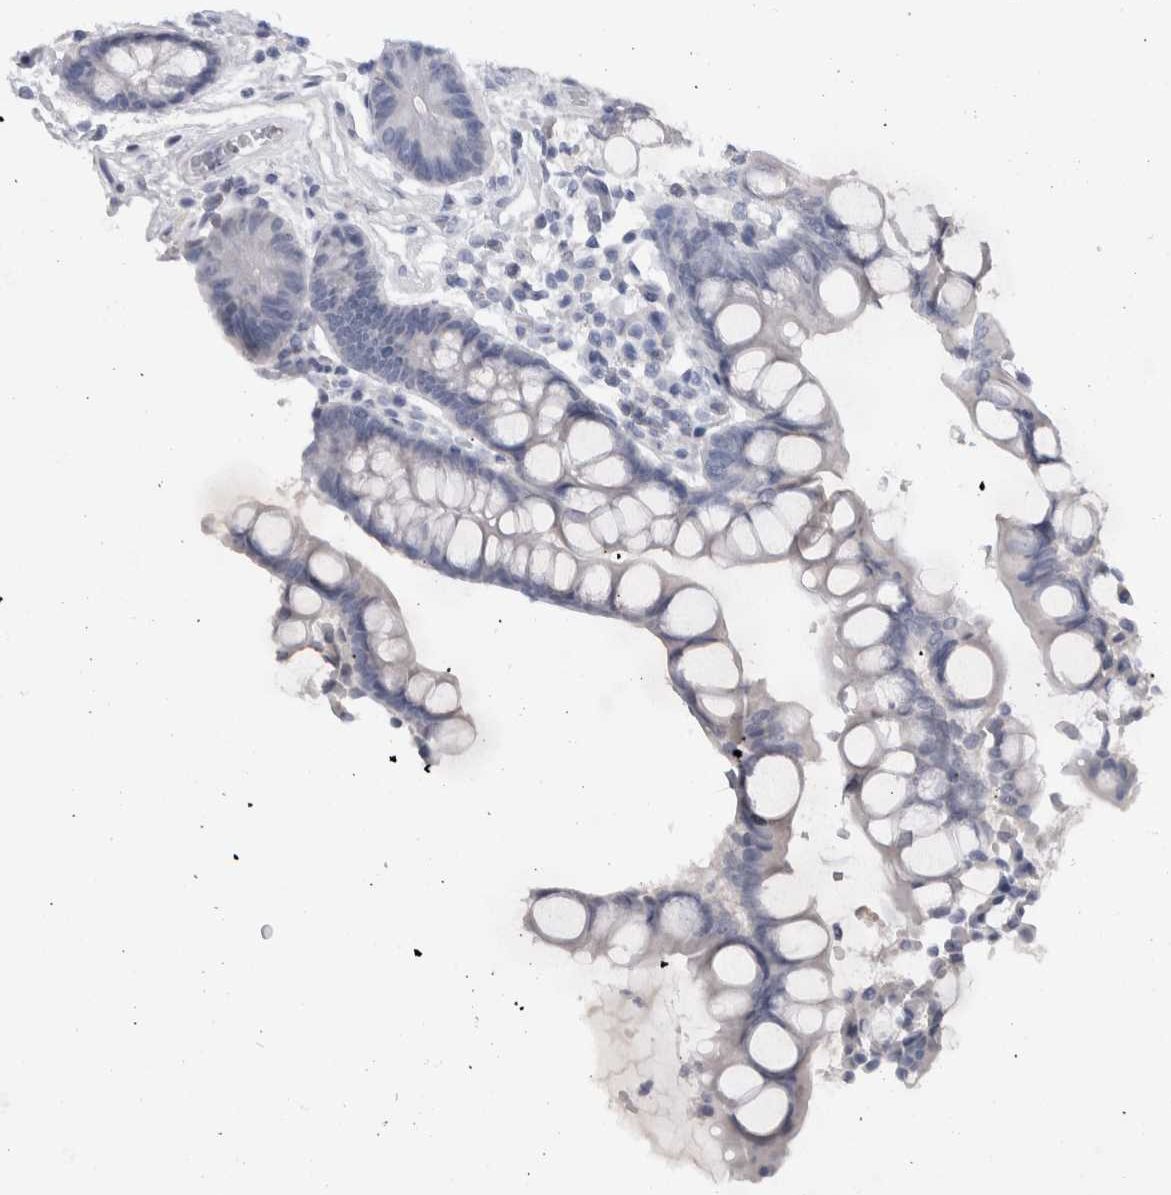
{"staining": {"intensity": "negative", "quantity": "none", "location": "none"}, "tissue": "colon", "cell_type": "Endothelial cells", "image_type": "normal", "snomed": [{"axis": "morphology", "description": "Normal tissue, NOS"}, {"axis": "topography", "description": "Colon"}], "caption": "There is no significant staining in endothelial cells of colon. (Brightfield microscopy of DAB (3,3'-diaminobenzidine) immunohistochemistry at high magnification).", "gene": "ADAM2", "patient": {"sex": "male", "age": 73}}